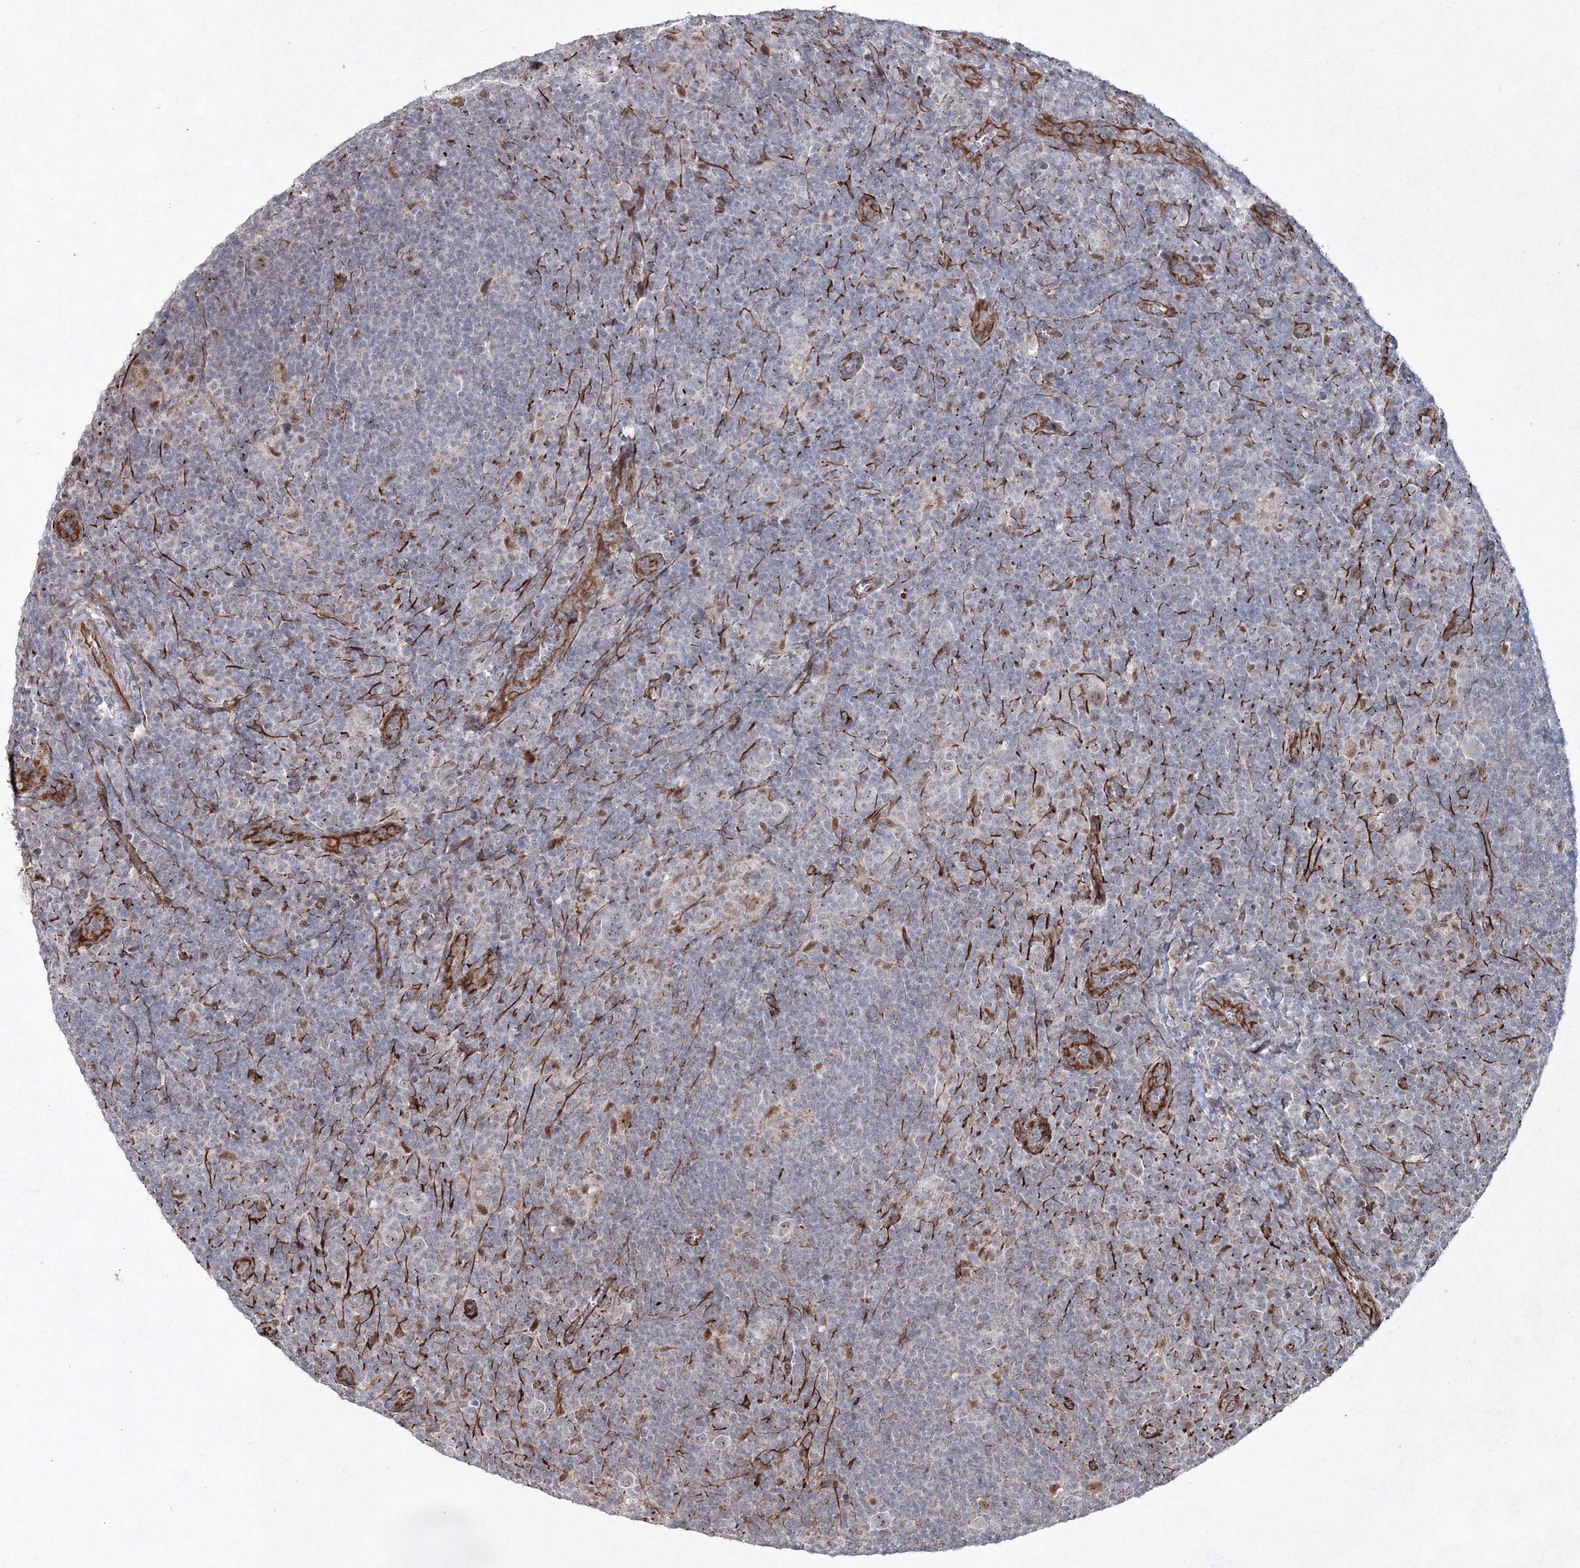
{"staining": {"intensity": "weak", "quantity": ">75%", "location": "nuclear"}, "tissue": "lymphoma", "cell_type": "Tumor cells", "image_type": "cancer", "snomed": [{"axis": "morphology", "description": "Hodgkin's disease, NOS"}, {"axis": "topography", "description": "Lymph node"}], "caption": "Immunohistochemical staining of Hodgkin's disease displays weak nuclear protein positivity in approximately >75% of tumor cells.", "gene": "SNIP1", "patient": {"sex": "female", "age": 57}}